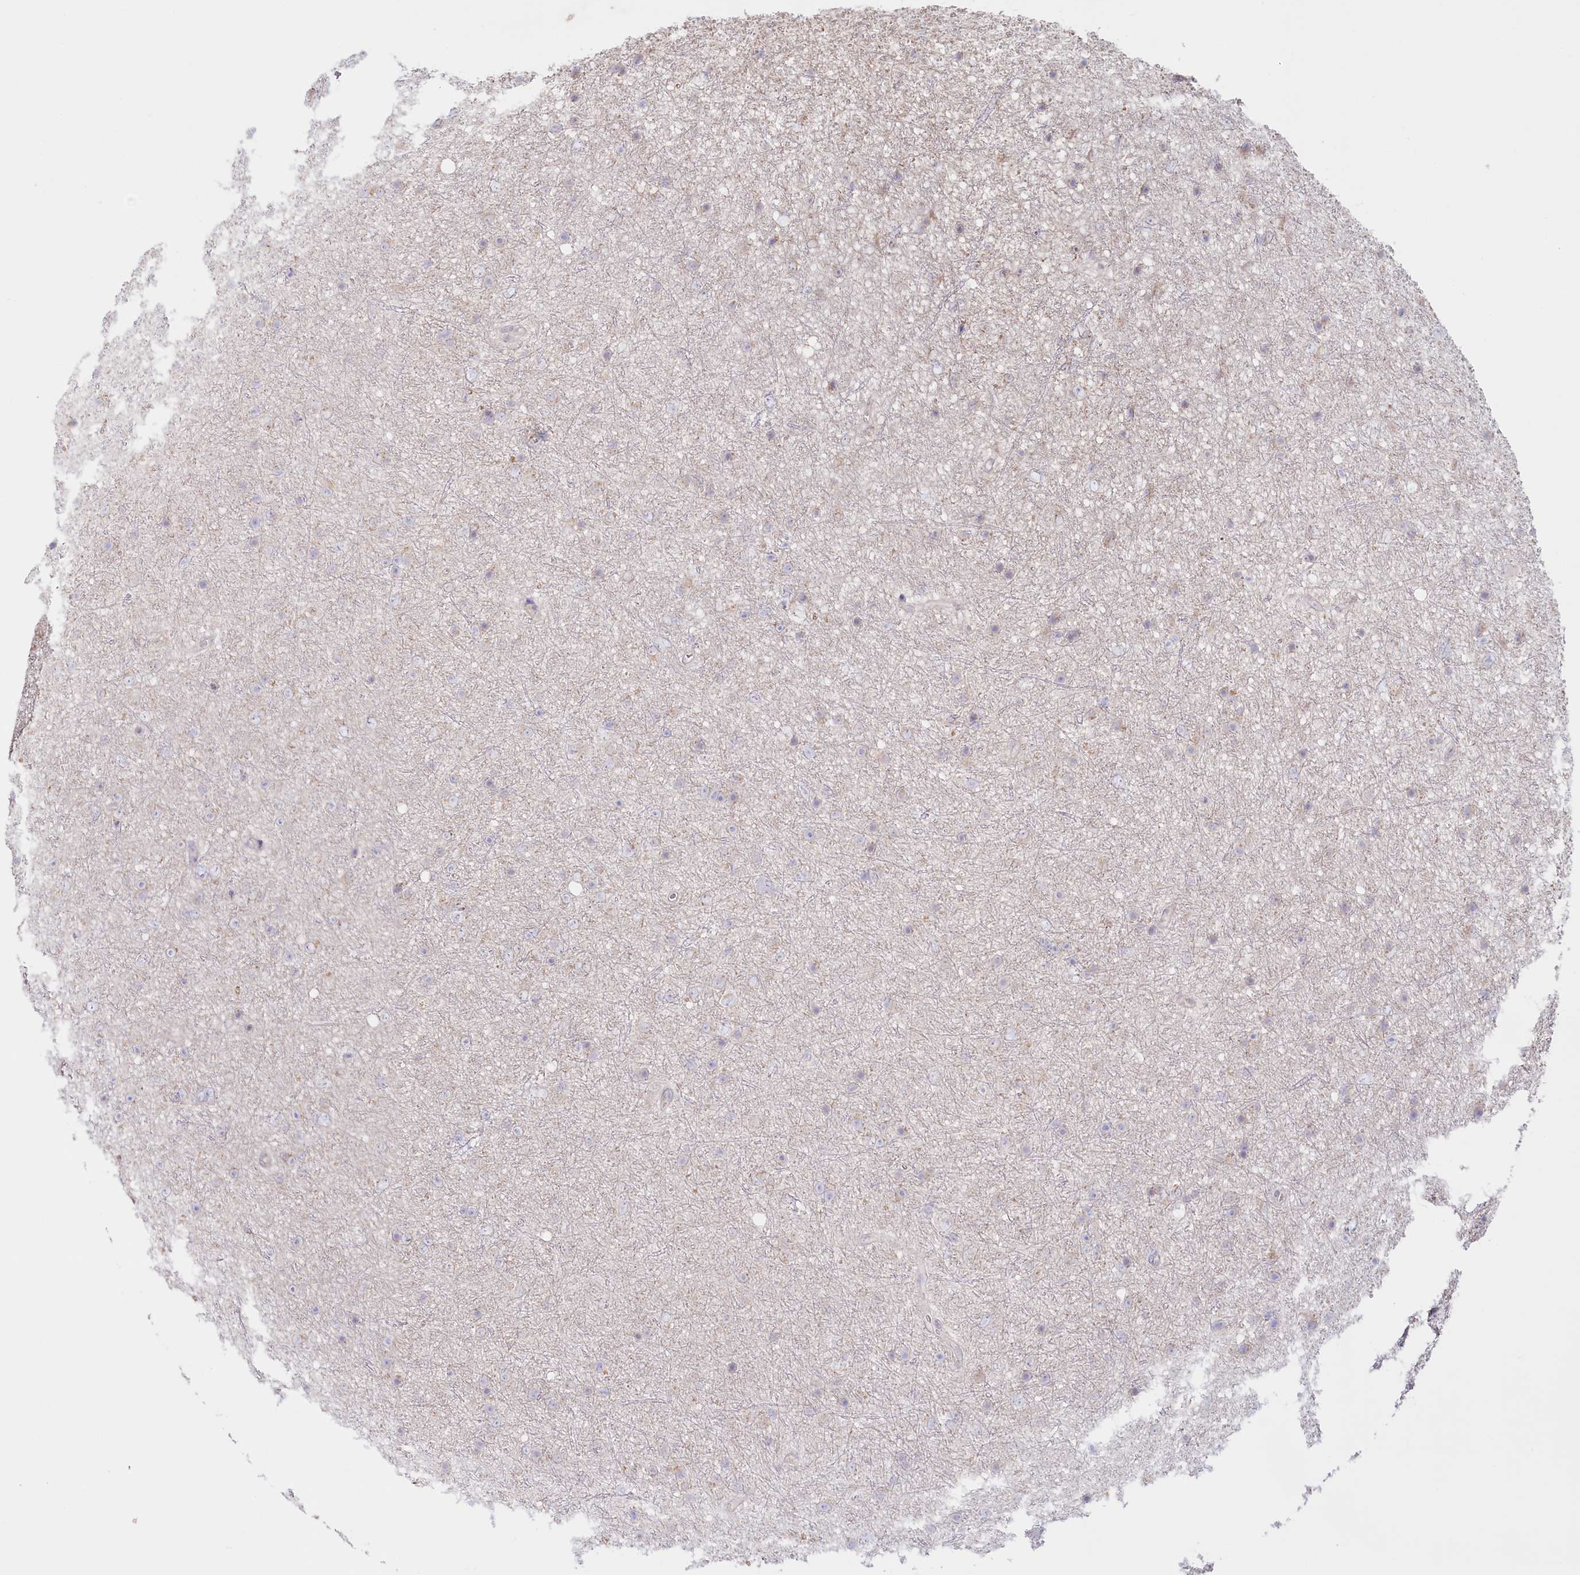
{"staining": {"intensity": "negative", "quantity": "none", "location": "none"}, "tissue": "glioma", "cell_type": "Tumor cells", "image_type": "cancer", "snomed": [{"axis": "morphology", "description": "Glioma, malignant, Low grade"}, {"axis": "topography", "description": "Cerebral cortex"}], "caption": "Protein analysis of low-grade glioma (malignant) exhibits no significant expression in tumor cells.", "gene": "PSAPL1", "patient": {"sex": "female", "age": 39}}